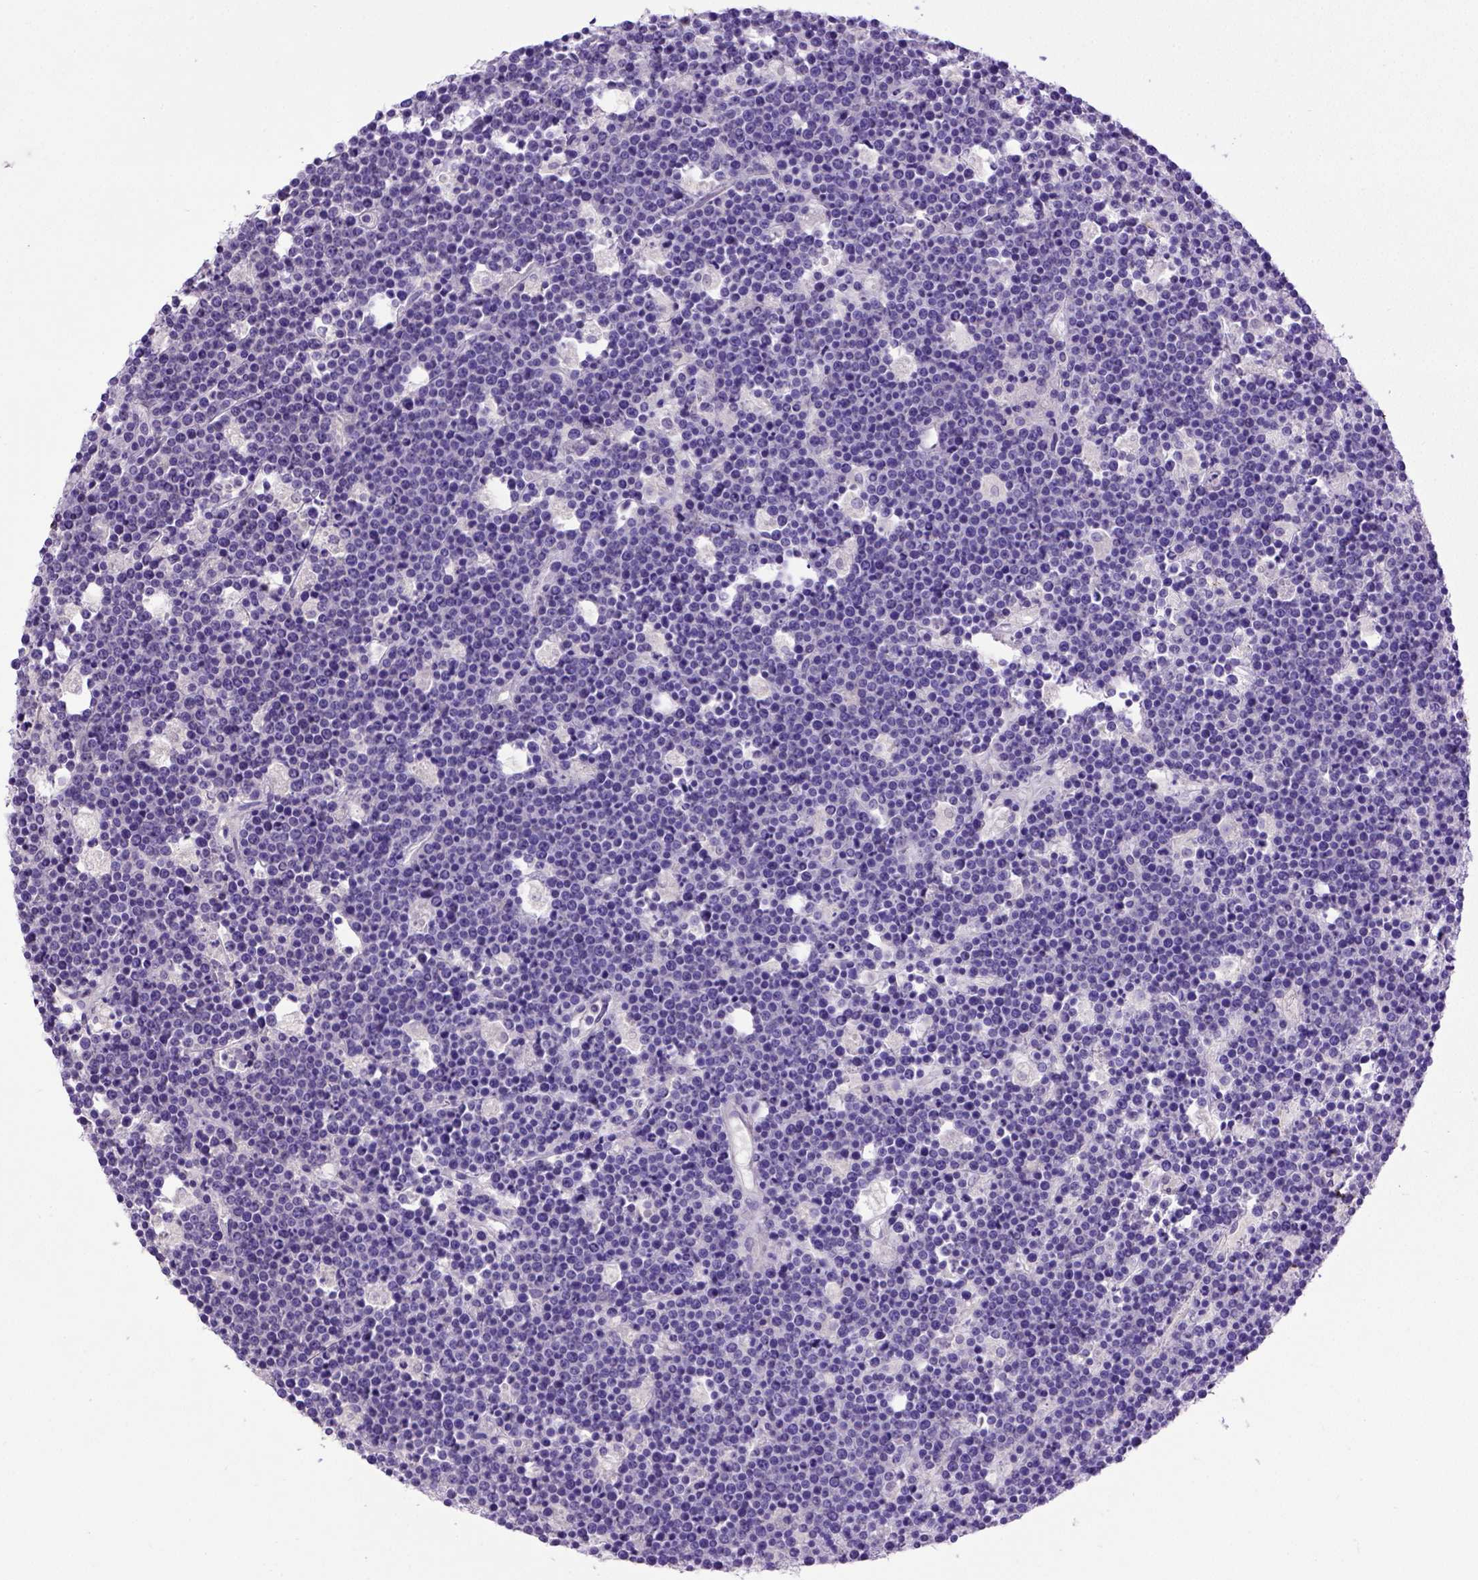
{"staining": {"intensity": "negative", "quantity": "none", "location": "none"}, "tissue": "lymphoma", "cell_type": "Tumor cells", "image_type": "cancer", "snomed": [{"axis": "morphology", "description": "Malignant lymphoma, non-Hodgkin's type, High grade"}, {"axis": "topography", "description": "Ovary"}], "caption": "Protein analysis of high-grade malignant lymphoma, non-Hodgkin's type displays no significant positivity in tumor cells. (DAB immunohistochemistry with hematoxylin counter stain).", "gene": "B3GAT1", "patient": {"sex": "female", "age": 56}}